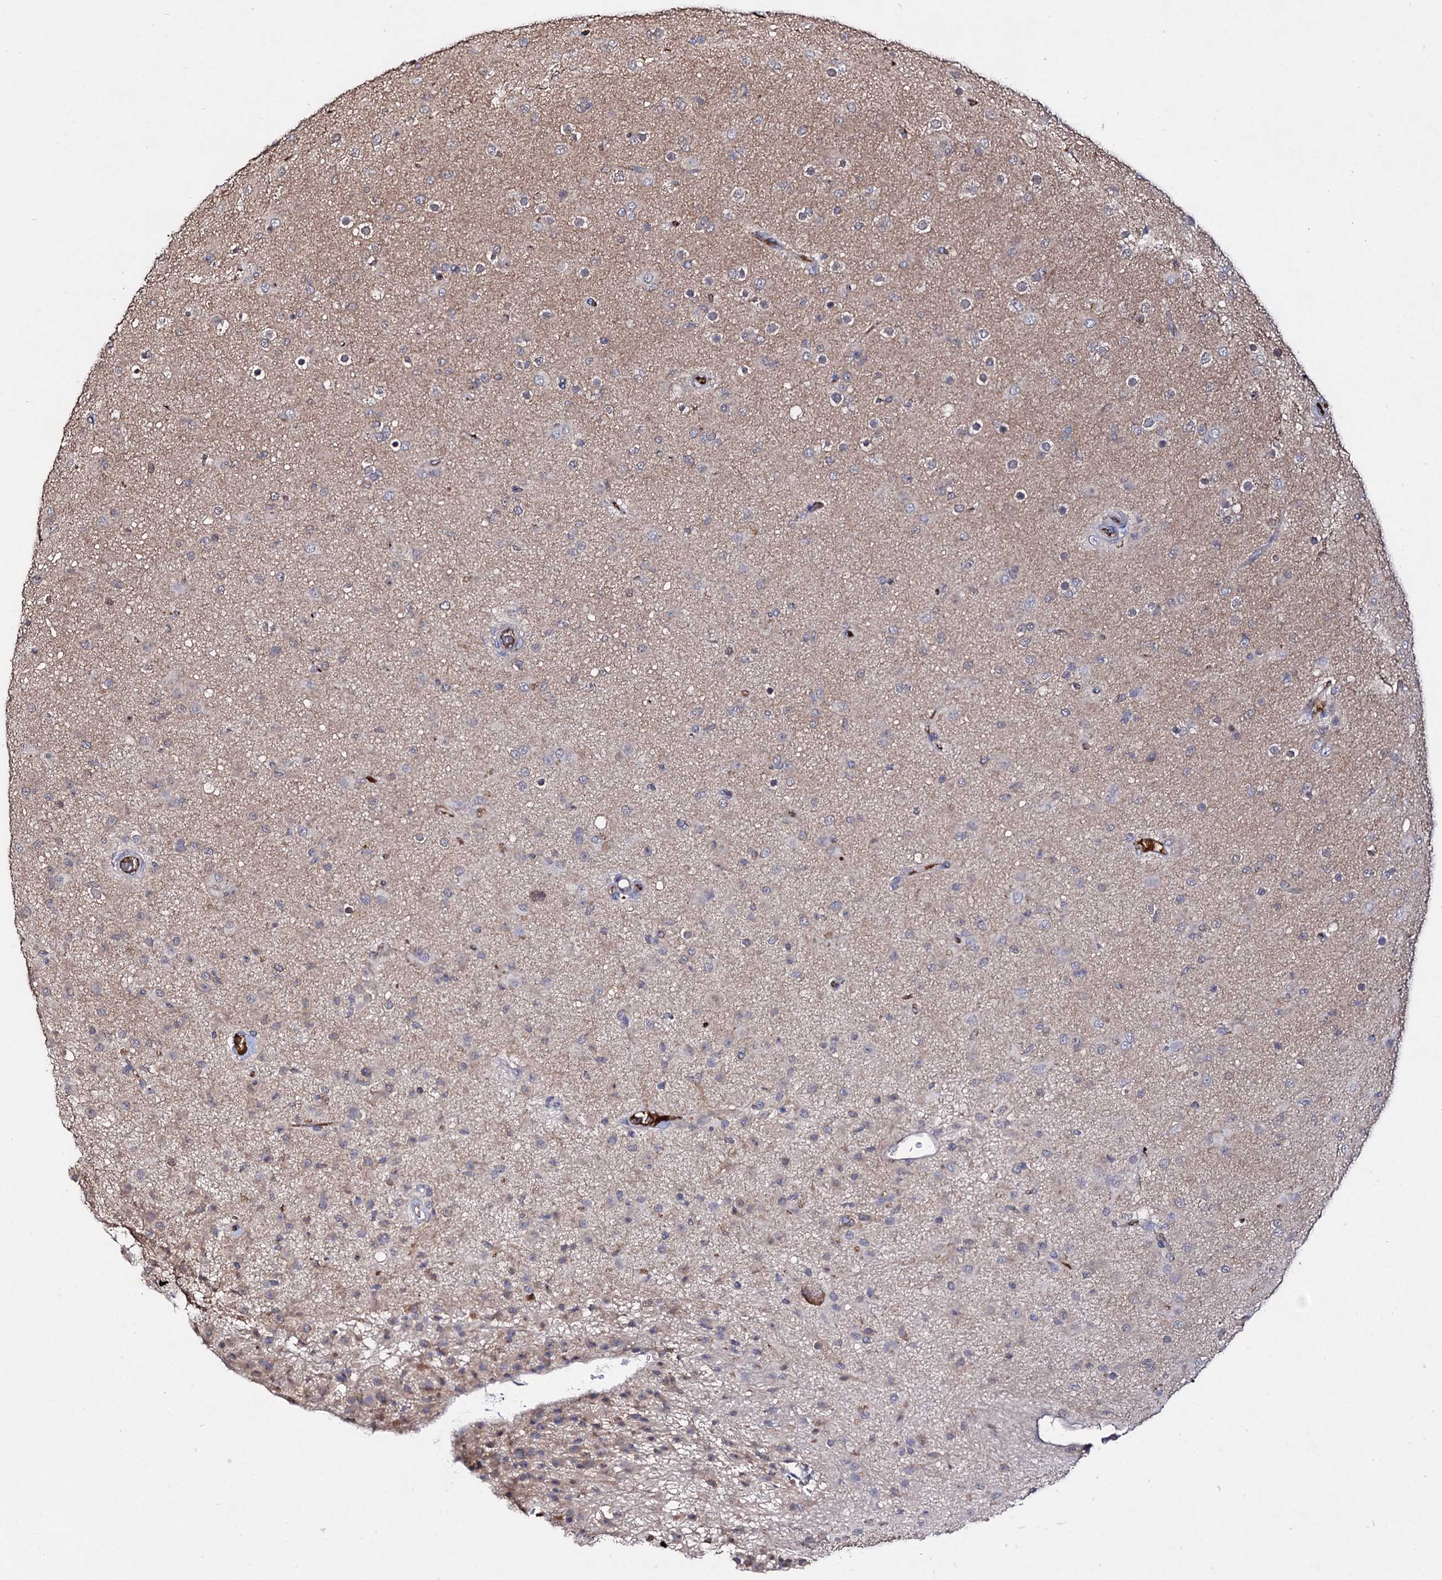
{"staining": {"intensity": "negative", "quantity": "none", "location": "none"}, "tissue": "glioma", "cell_type": "Tumor cells", "image_type": "cancer", "snomed": [{"axis": "morphology", "description": "Glioma, malignant, Low grade"}, {"axis": "topography", "description": "Brain"}], "caption": "The micrograph demonstrates no significant expression in tumor cells of glioma.", "gene": "ARFIP2", "patient": {"sex": "male", "age": 65}}